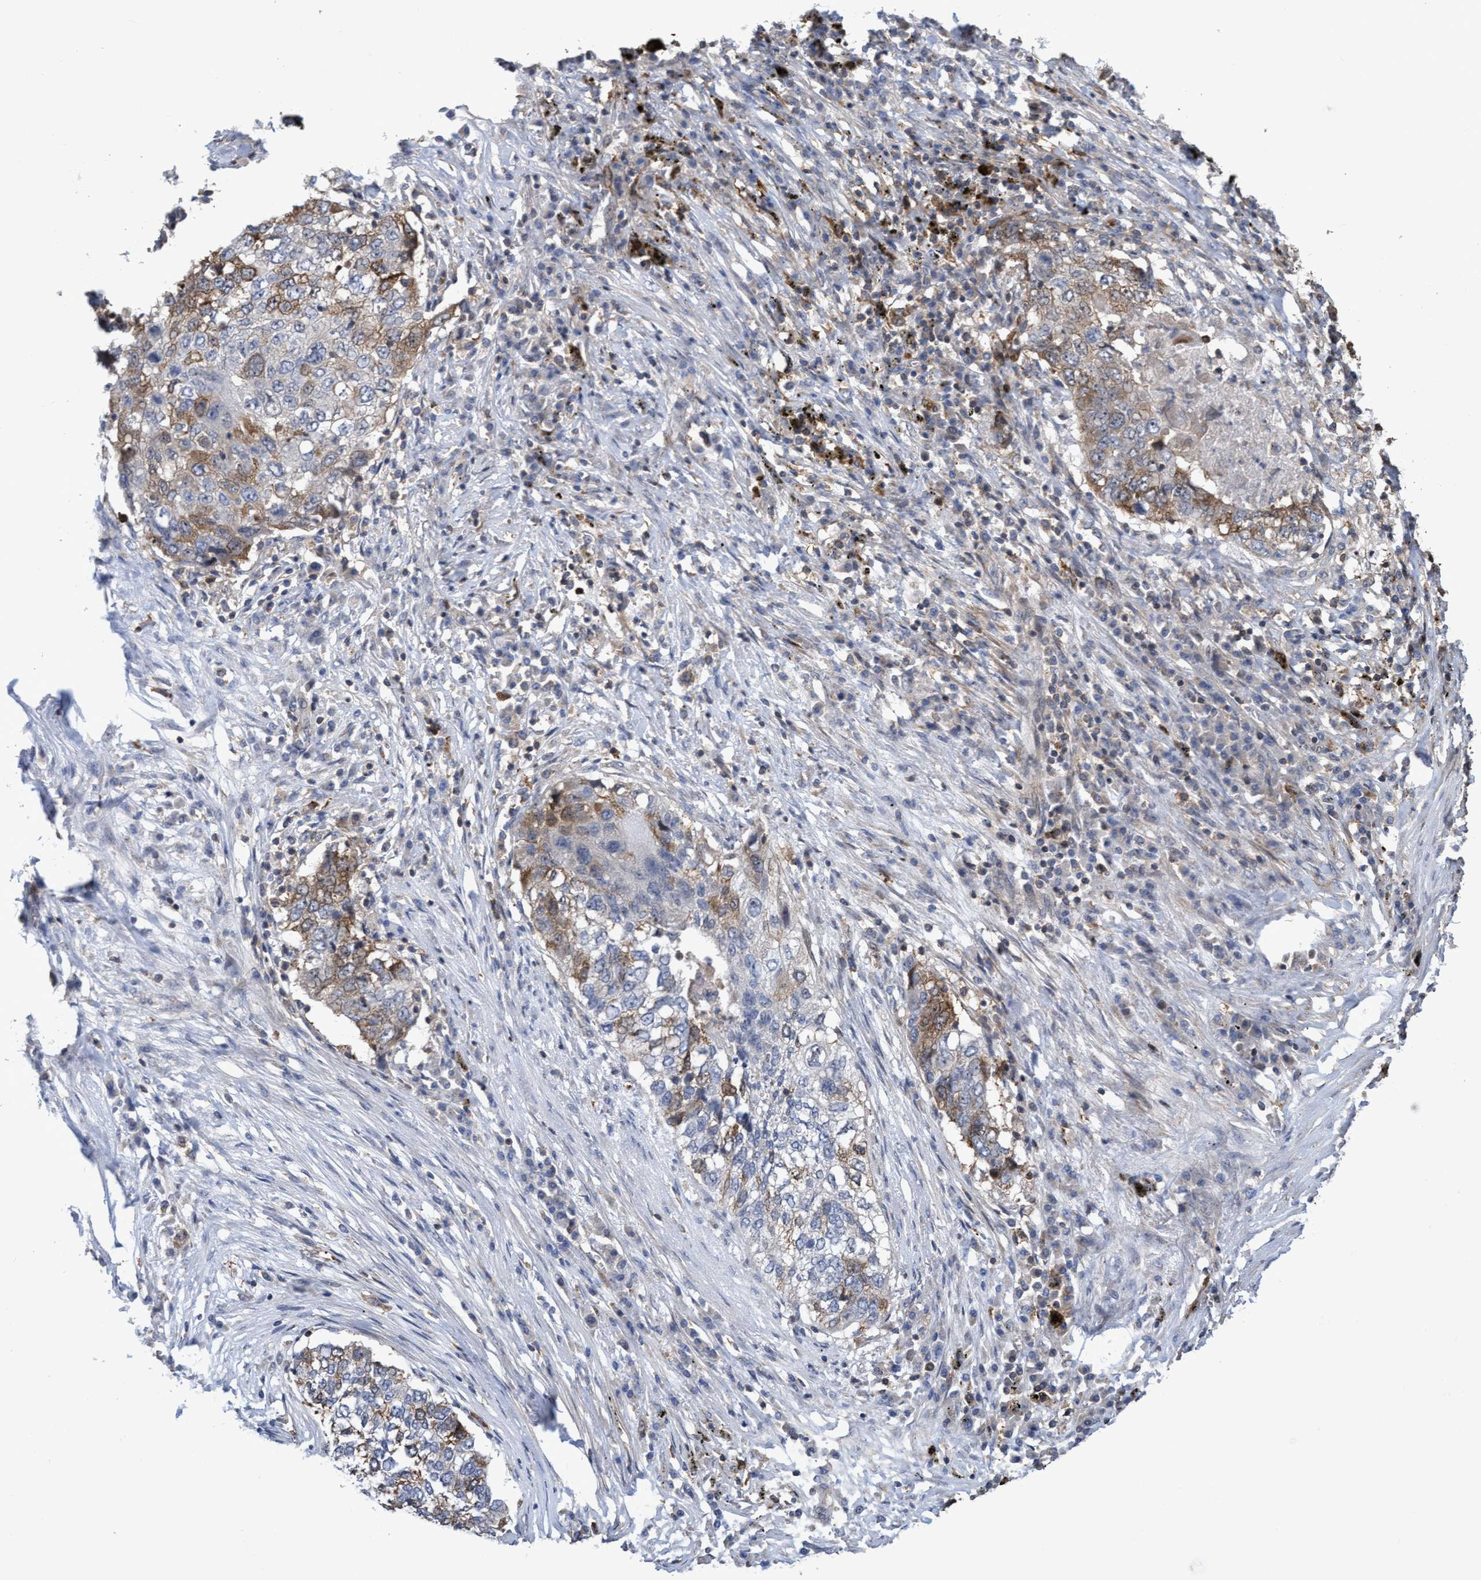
{"staining": {"intensity": "moderate", "quantity": "<25%", "location": "cytoplasmic/membranous,nuclear"}, "tissue": "lung cancer", "cell_type": "Tumor cells", "image_type": "cancer", "snomed": [{"axis": "morphology", "description": "Squamous cell carcinoma, NOS"}, {"axis": "topography", "description": "Lung"}], "caption": "This photomicrograph reveals immunohistochemistry staining of human lung cancer (squamous cell carcinoma), with low moderate cytoplasmic/membranous and nuclear expression in approximately <25% of tumor cells.", "gene": "SLBP", "patient": {"sex": "female", "age": 63}}